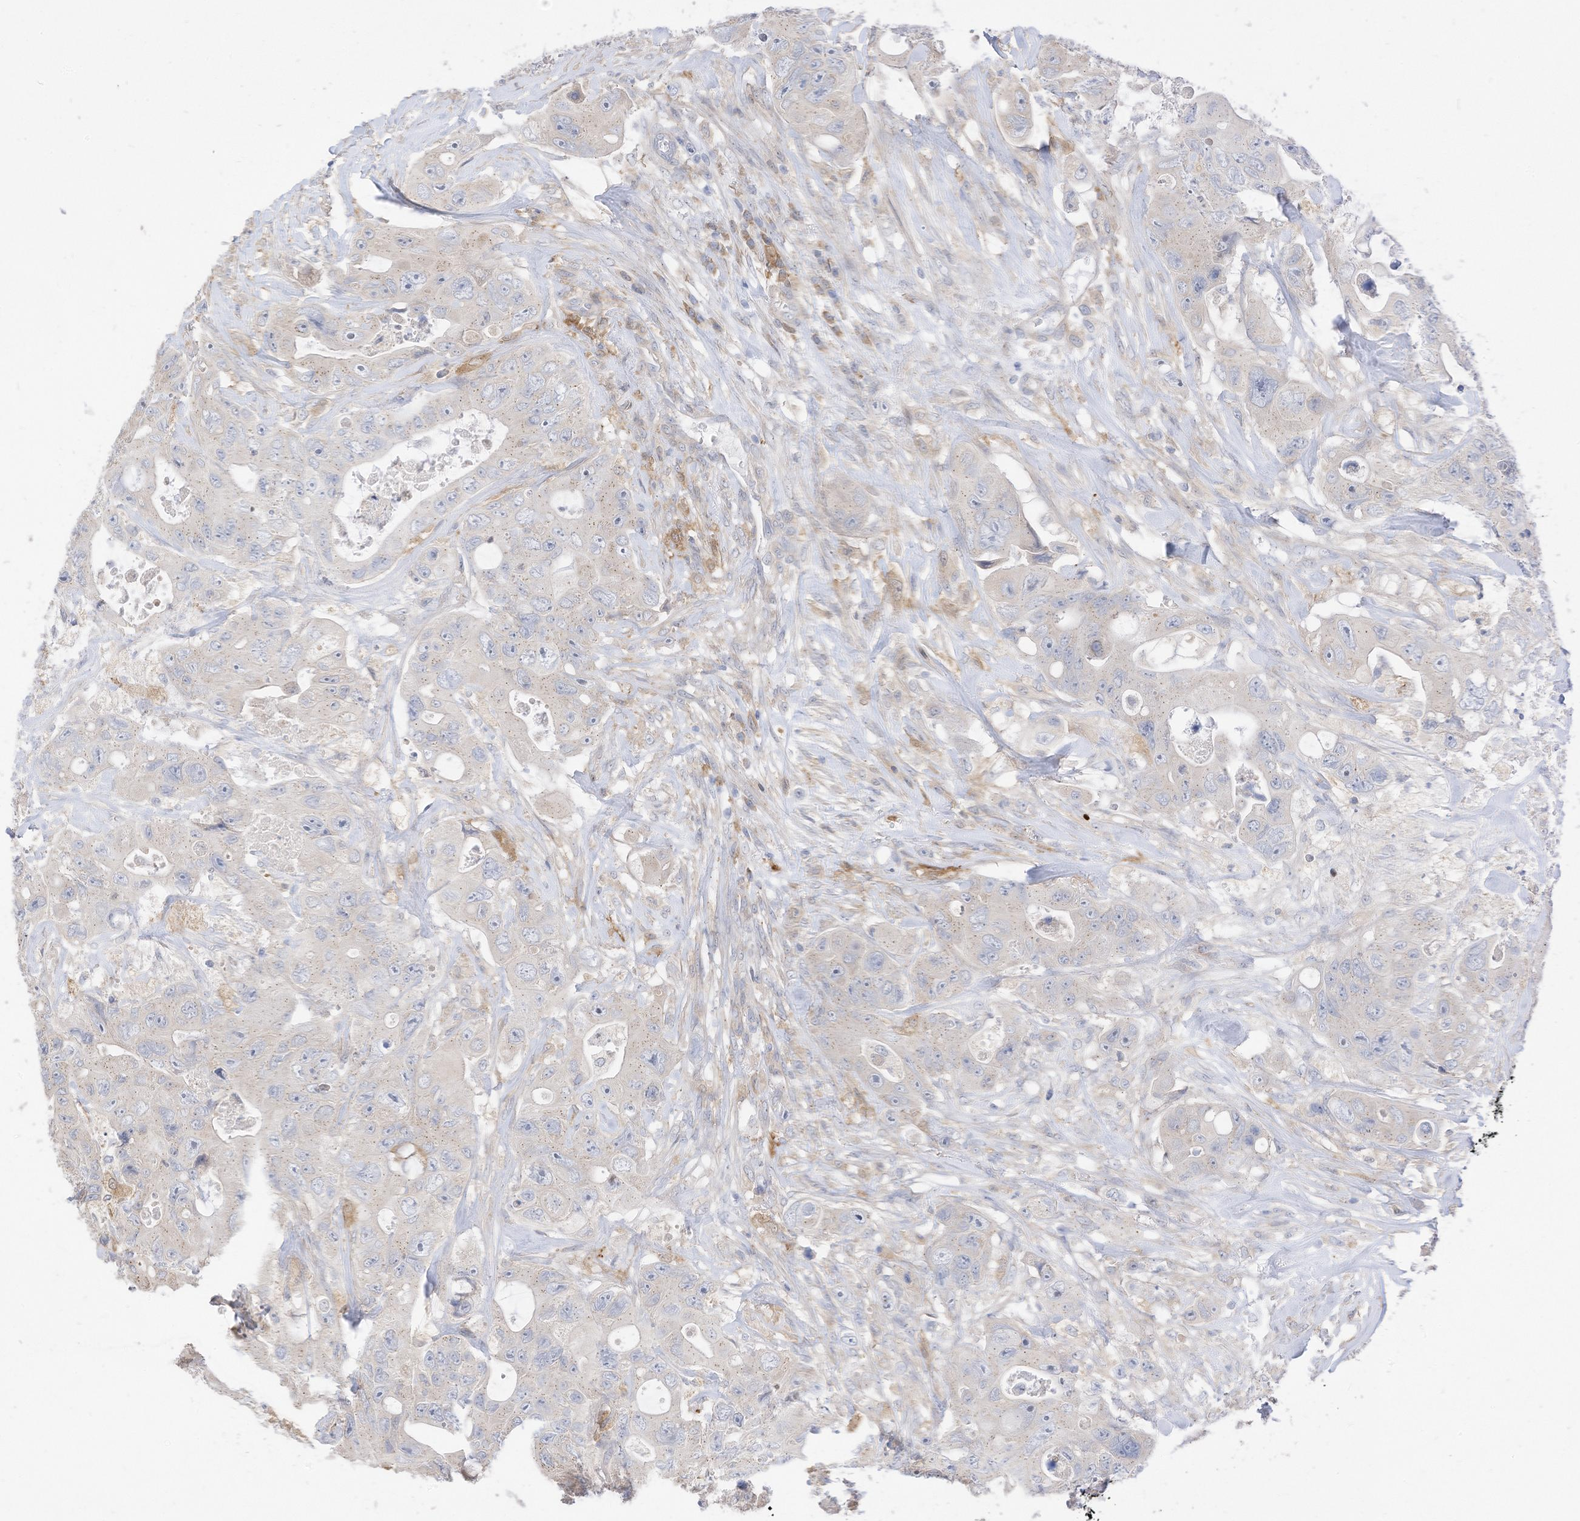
{"staining": {"intensity": "negative", "quantity": "none", "location": "none"}, "tissue": "colorectal cancer", "cell_type": "Tumor cells", "image_type": "cancer", "snomed": [{"axis": "morphology", "description": "Adenocarcinoma, NOS"}, {"axis": "topography", "description": "Colon"}], "caption": "The image displays no significant staining in tumor cells of colorectal adenocarcinoma.", "gene": "ATP13A1", "patient": {"sex": "female", "age": 46}}